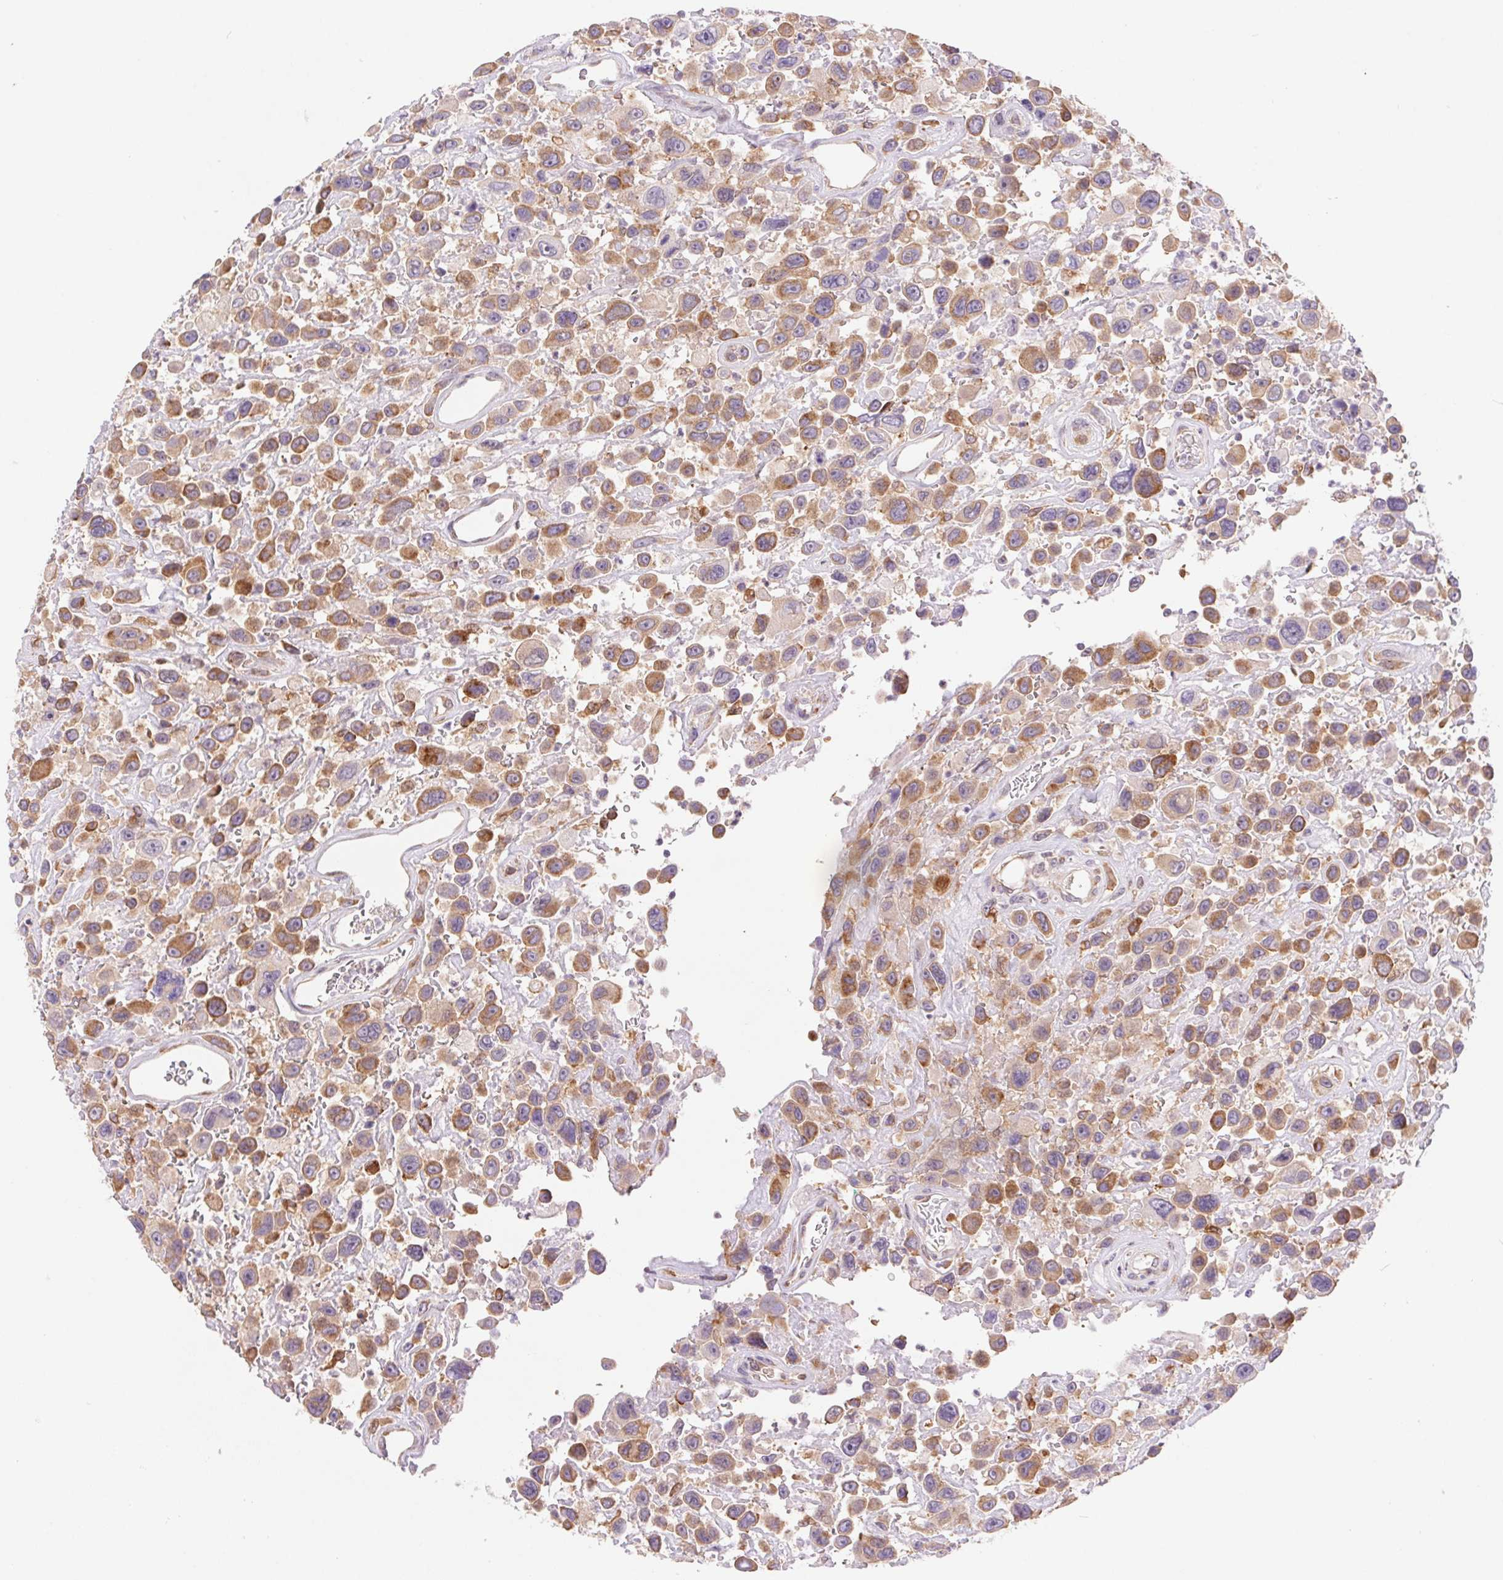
{"staining": {"intensity": "moderate", "quantity": "25%-75%", "location": "cytoplasmic/membranous"}, "tissue": "urothelial cancer", "cell_type": "Tumor cells", "image_type": "cancer", "snomed": [{"axis": "morphology", "description": "Urothelial carcinoma, High grade"}, {"axis": "topography", "description": "Urinary bladder"}], "caption": "Urothelial carcinoma (high-grade) stained with DAB (3,3'-diaminobenzidine) immunohistochemistry exhibits medium levels of moderate cytoplasmic/membranous staining in approximately 25%-75% of tumor cells.", "gene": "KLHL20", "patient": {"sex": "male", "age": 53}}